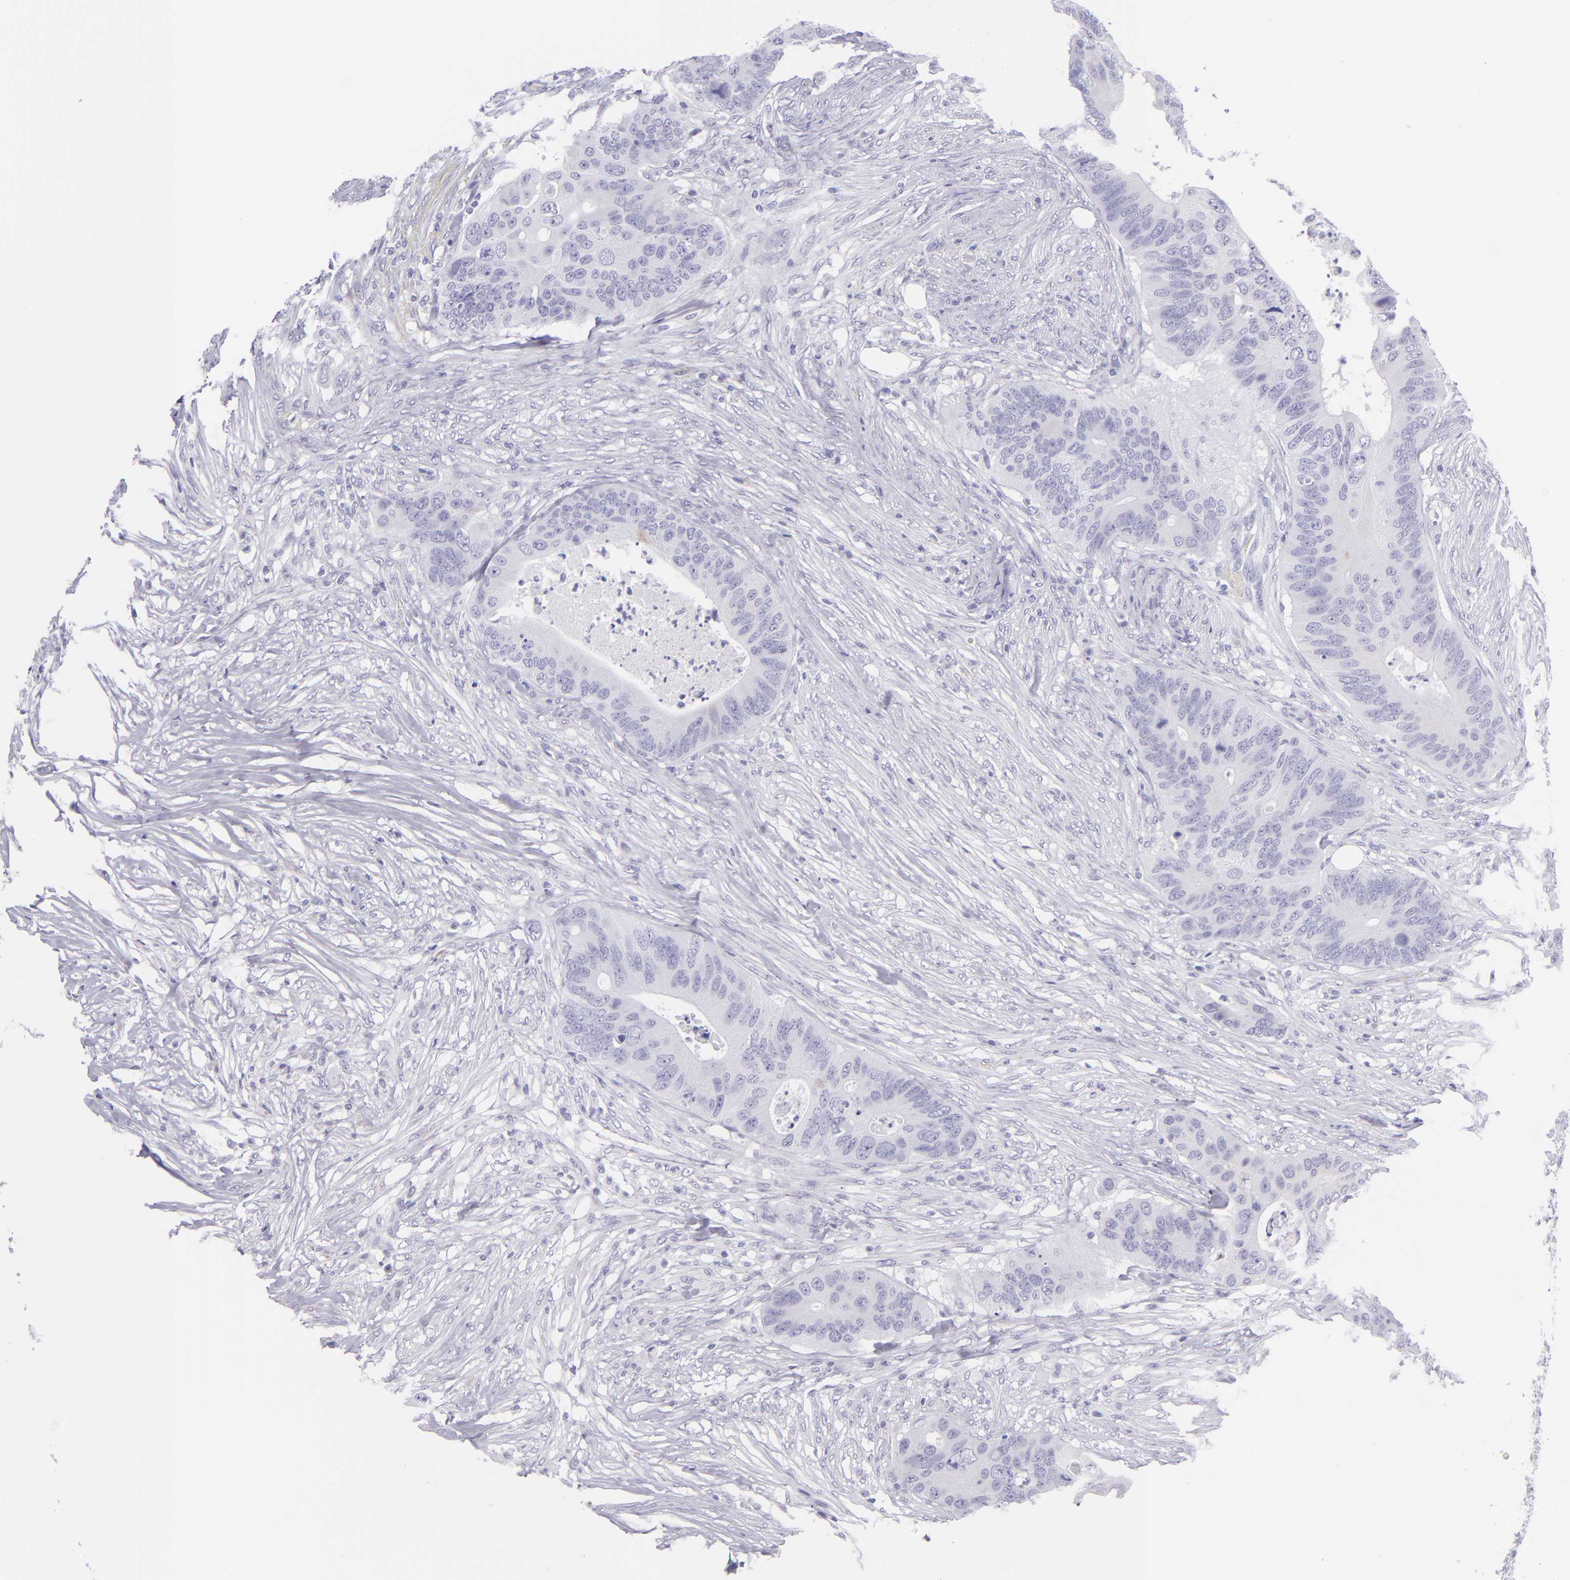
{"staining": {"intensity": "negative", "quantity": "none", "location": "none"}, "tissue": "colorectal cancer", "cell_type": "Tumor cells", "image_type": "cancer", "snomed": [{"axis": "morphology", "description": "Adenocarcinoma, NOS"}, {"axis": "topography", "description": "Colon"}], "caption": "This is a photomicrograph of immunohistochemistry (IHC) staining of colorectal adenocarcinoma, which shows no expression in tumor cells.", "gene": "MUC5AC", "patient": {"sex": "male", "age": 71}}